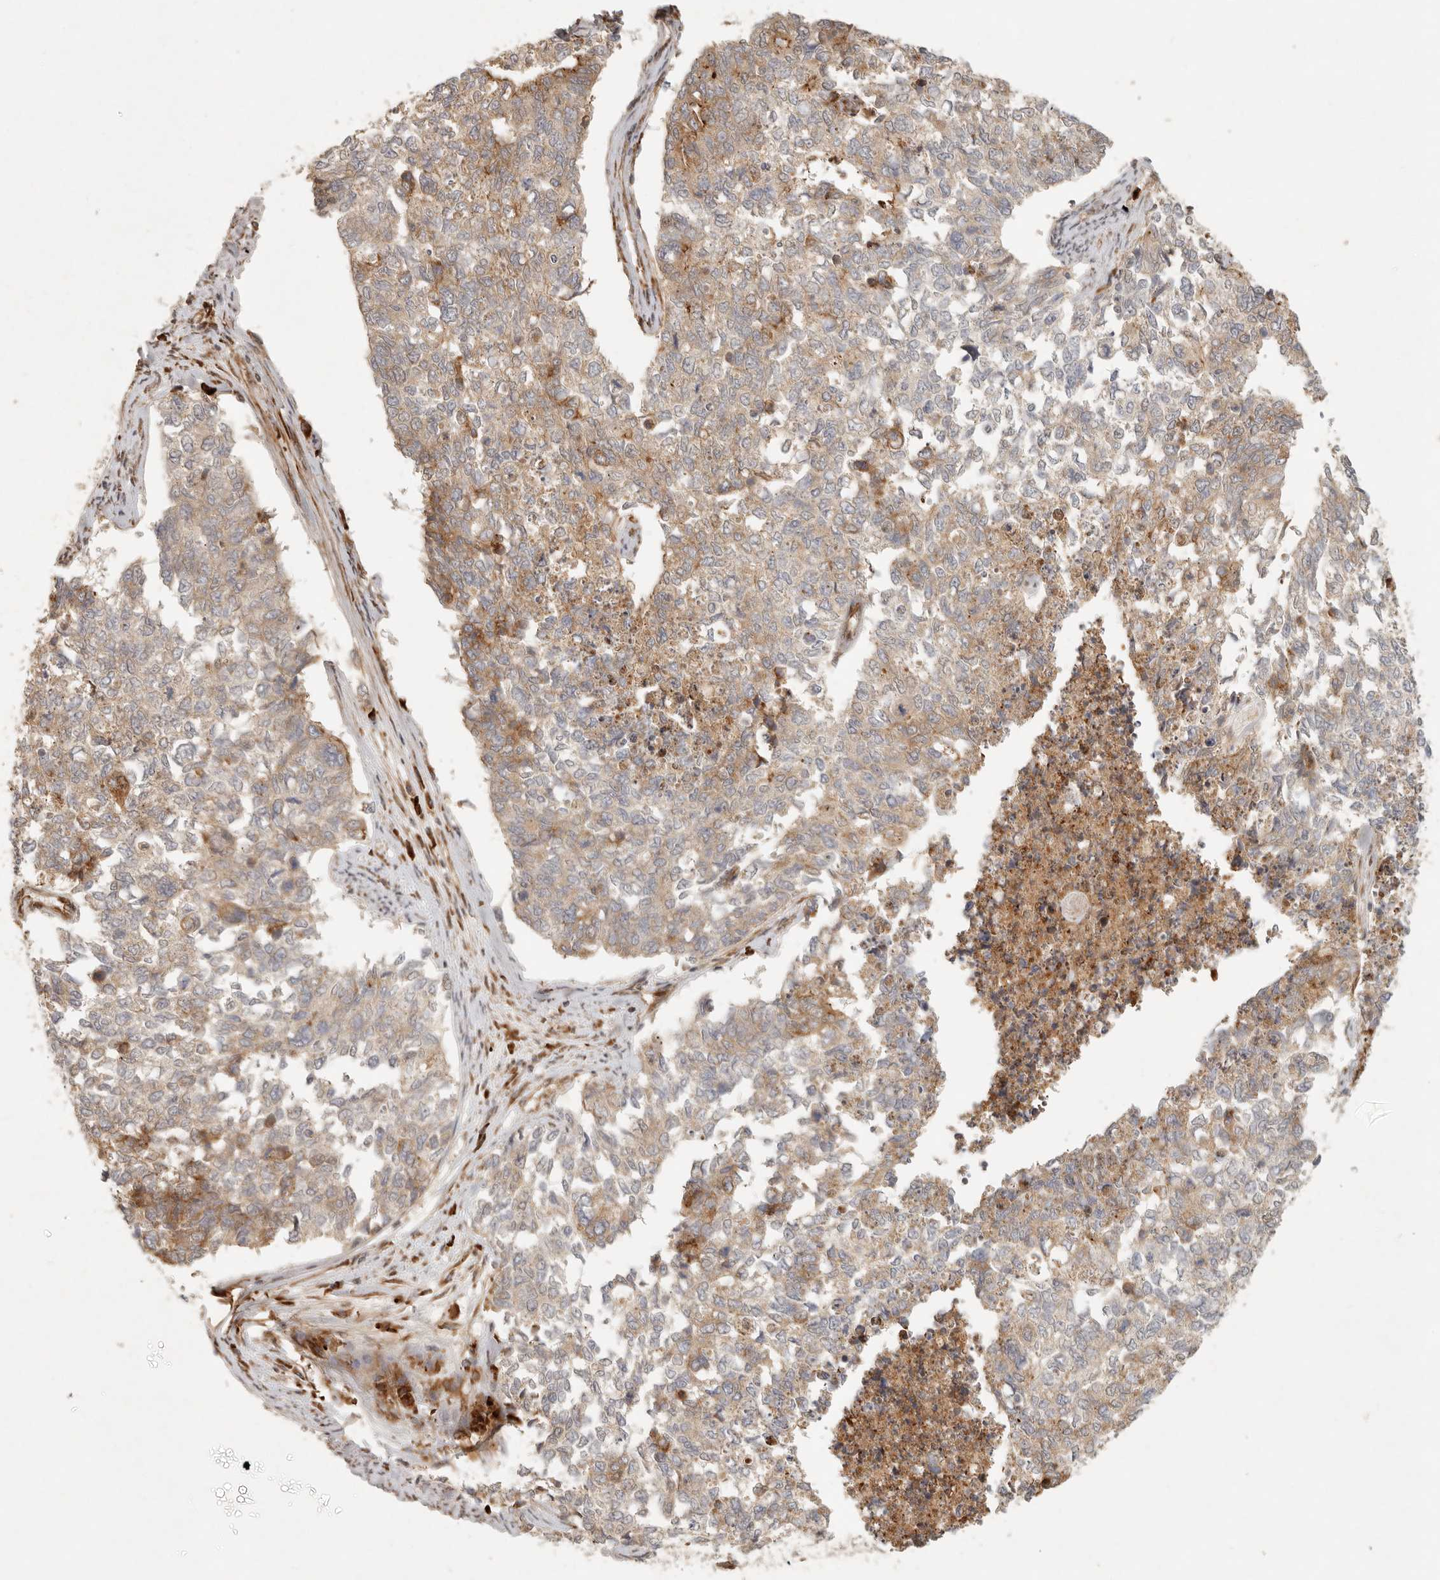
{"staining": {"intensity": "moderate", "quantity": "<25%", "location": "cytoplasmic/membranous"}, "tissue": "cervical cancer", "cell_type": "Tumor cells", "image_type": "cancer", "snomed": [{"axis": "morphology", "description": "Squamous cell carcinoma, NOS"}, {"axis": "topography", "description": "Cervix"}], "caption": "Immunohistochemistry (DAB) staining of squamous cell carcinoma (cervical) reveals moderate cytoplasmic/membranous protein expression in approximately <25% of tumor cells.", "gene": "KLHL38", "patient": {"sex": "female", "age": 63}}